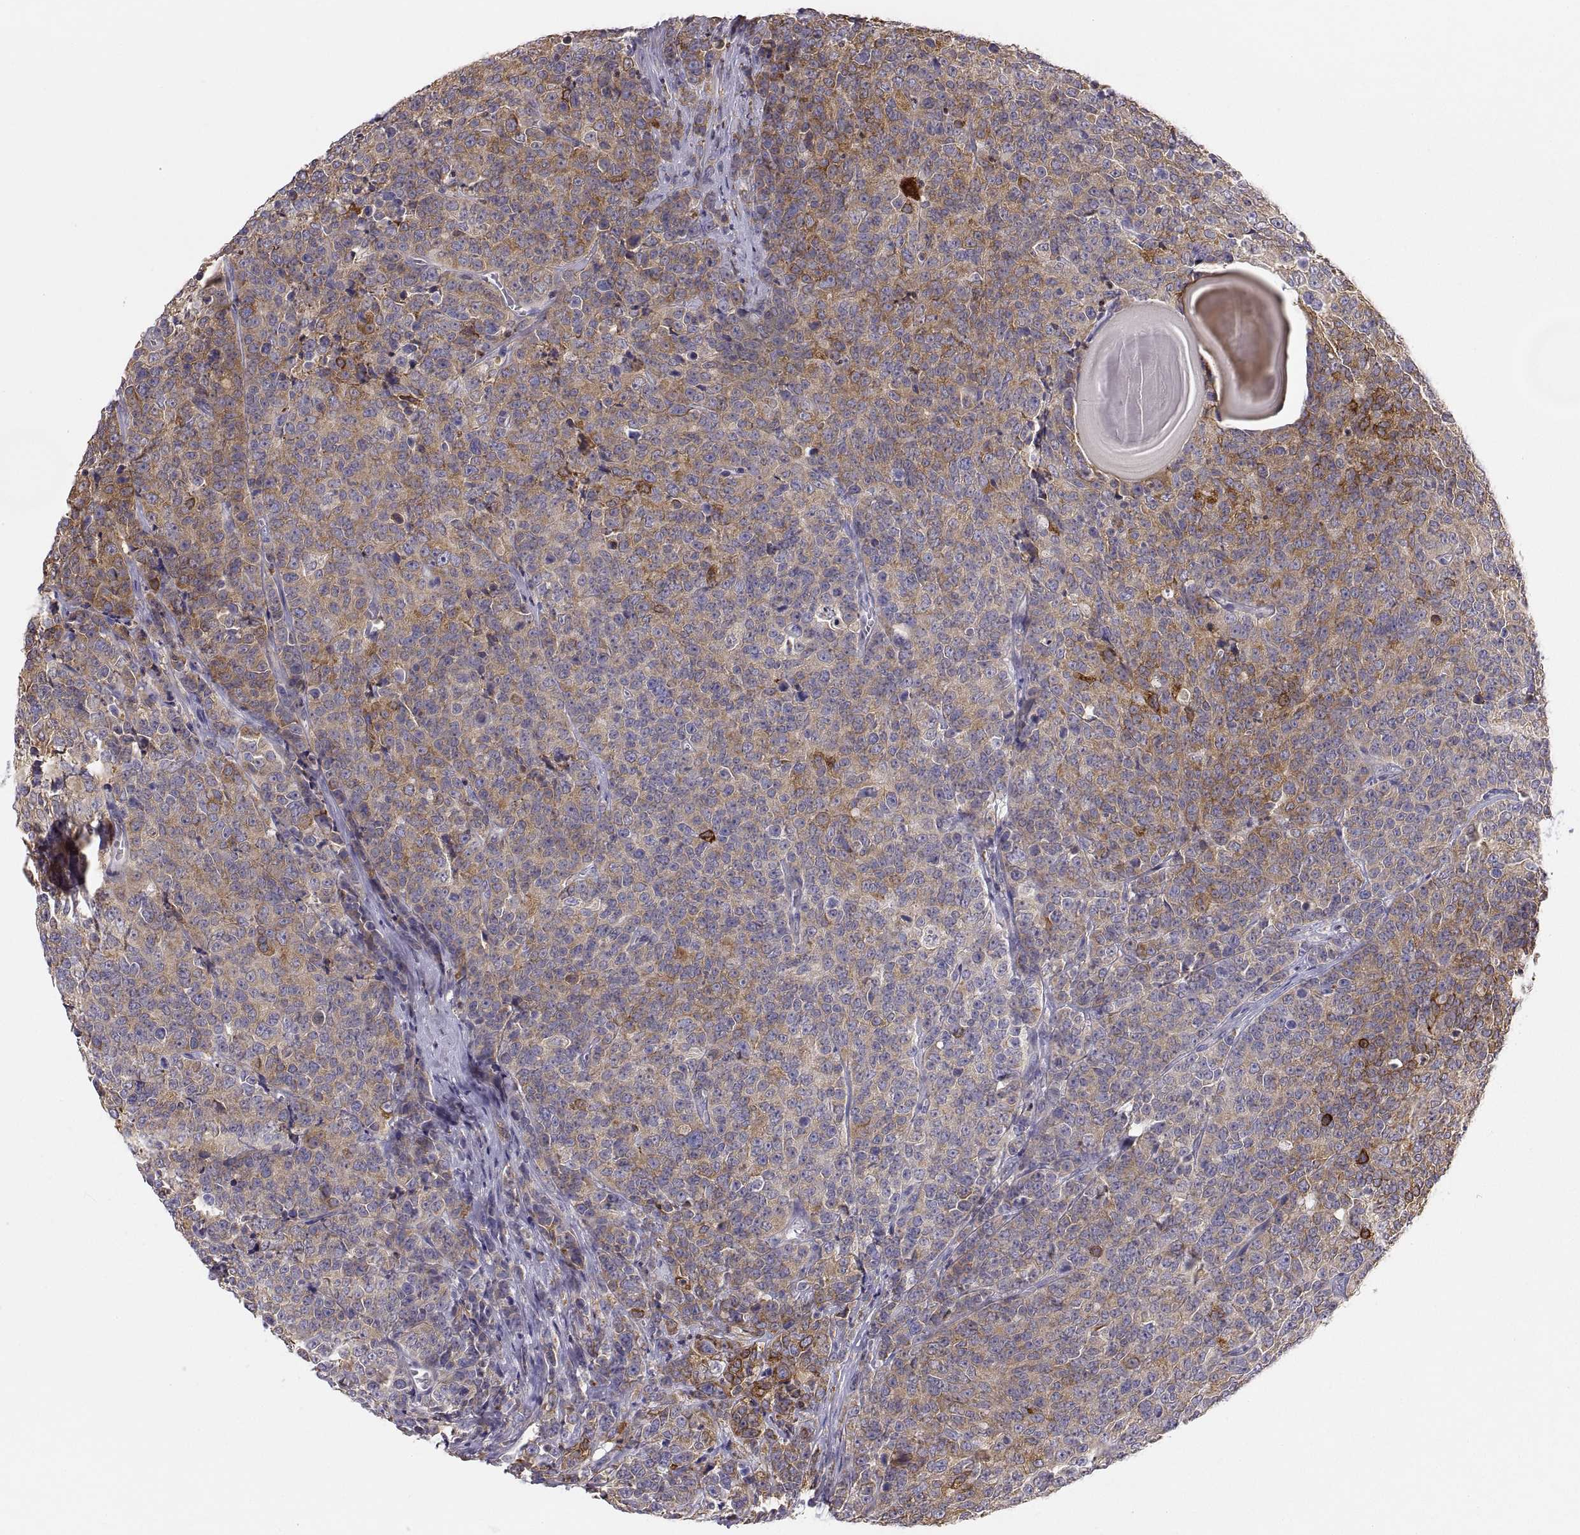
{"staining": {"intensity": "moderate", "quantity": ">75%", "location": "cytoplasmic/membranous"}, "tissue": "prostate cancer", "cell_type": "Tumor cells", "image_type": "cancer", "snomed": [{"axis": "morphology", "description": "Adenocarcinoma, NOS"}, {"axis": "topography", "description": "Prostate"}], "caption": "Protein expression by IHC exhibits moderate cytoplasmic/membranous expression in about >75% of tumor cells in prostate adenocarcinoma.", "gene": "ERO1A", "patient": {"sex": "male", "age": 67}}